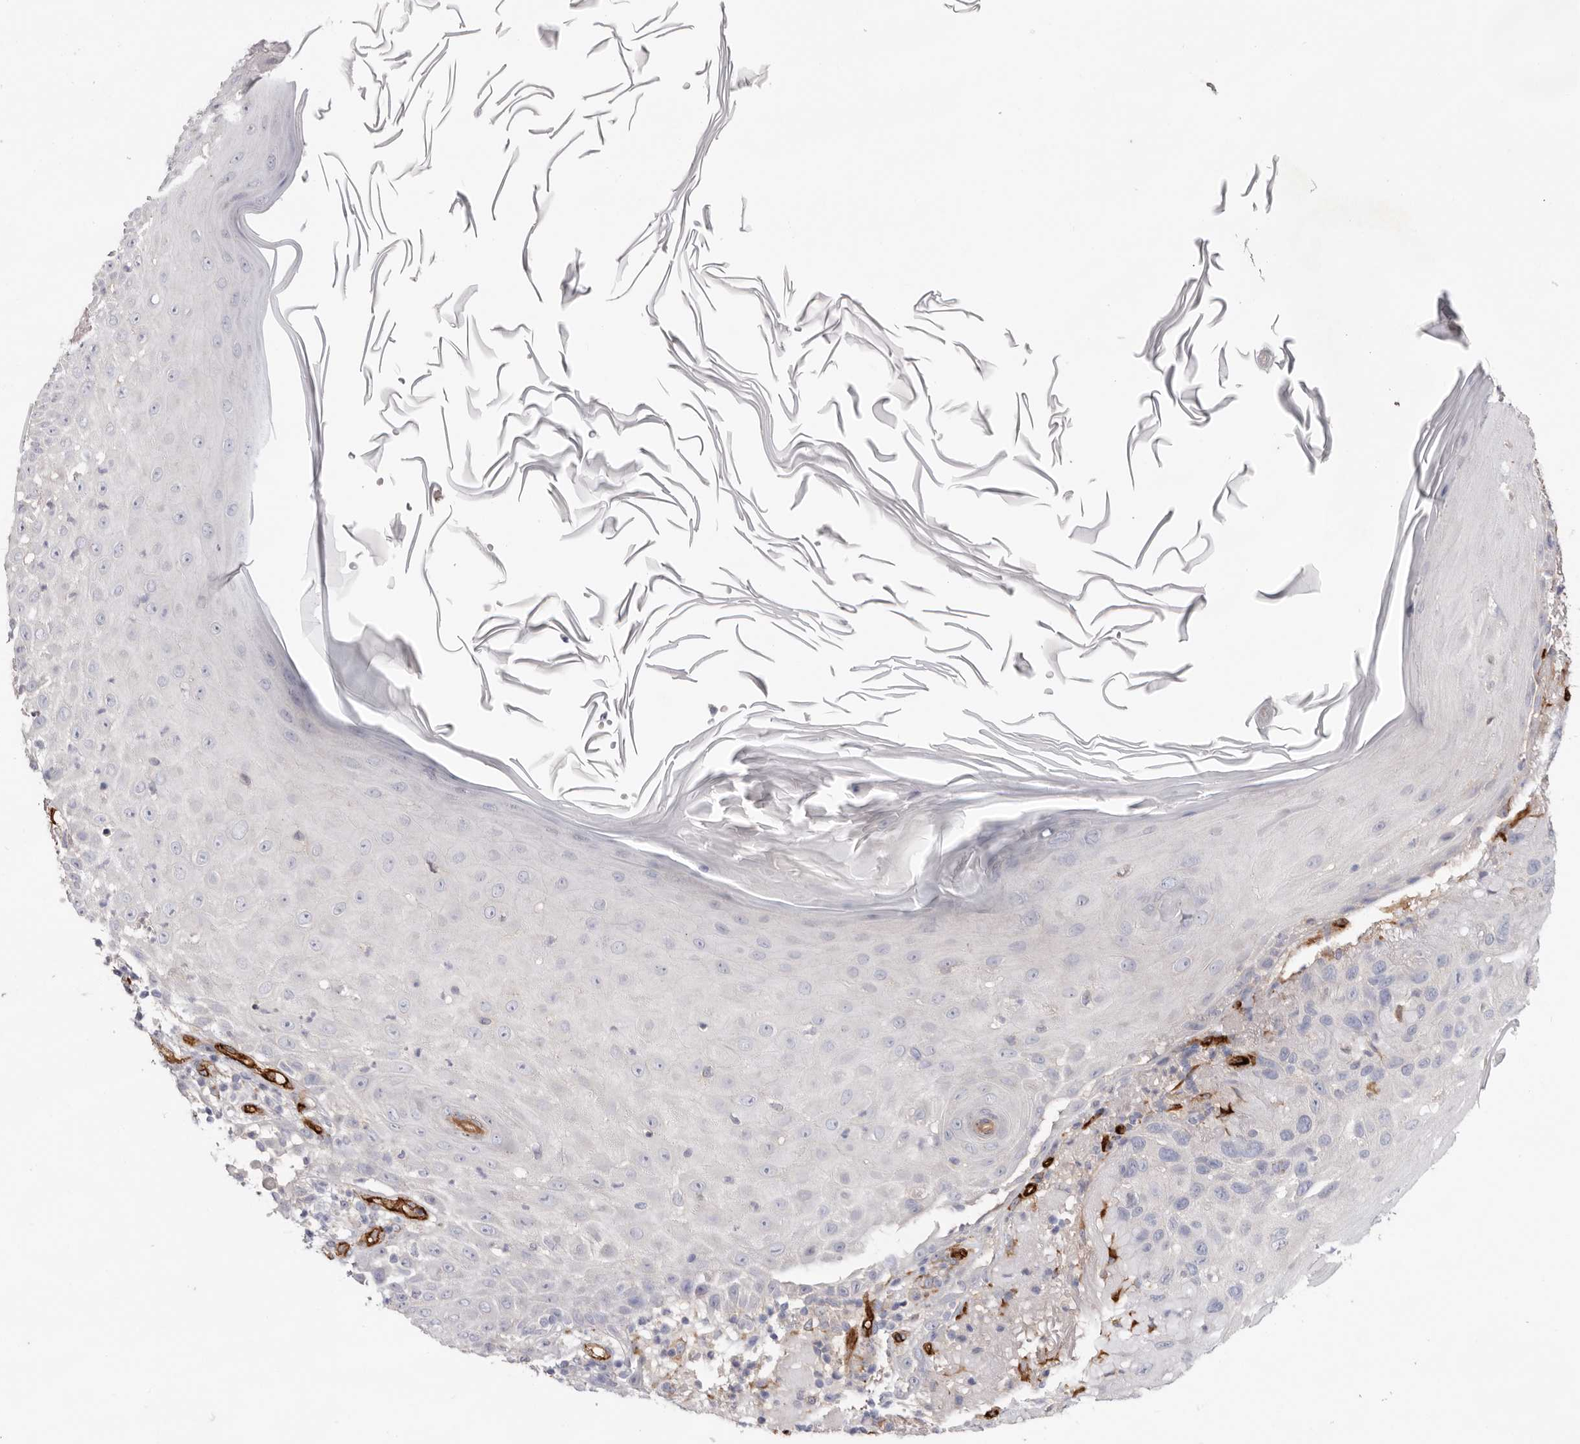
{"staining": {"intensity": "negative", "quantity": "none", "location": "none"}, "tissue": "skin cancer", "cell_type": "Tumor cells", "image_type": "cancer", "snomed": [{"axis": "morphology", "description": "Normal tissue, NOS"}, {"axis": "morphology", "description": "Squamous cell carcinoma, NOS"}, {"axis": "topography", "description": "Skin"}], "caption": "IHC micrograph of human skin squamous cell carcinoma stained for a protein (brown), which demonstrates no positivity in tumor cells.", "gene": "LRRC66", "patient": {"sex": "female", "age": 96}}